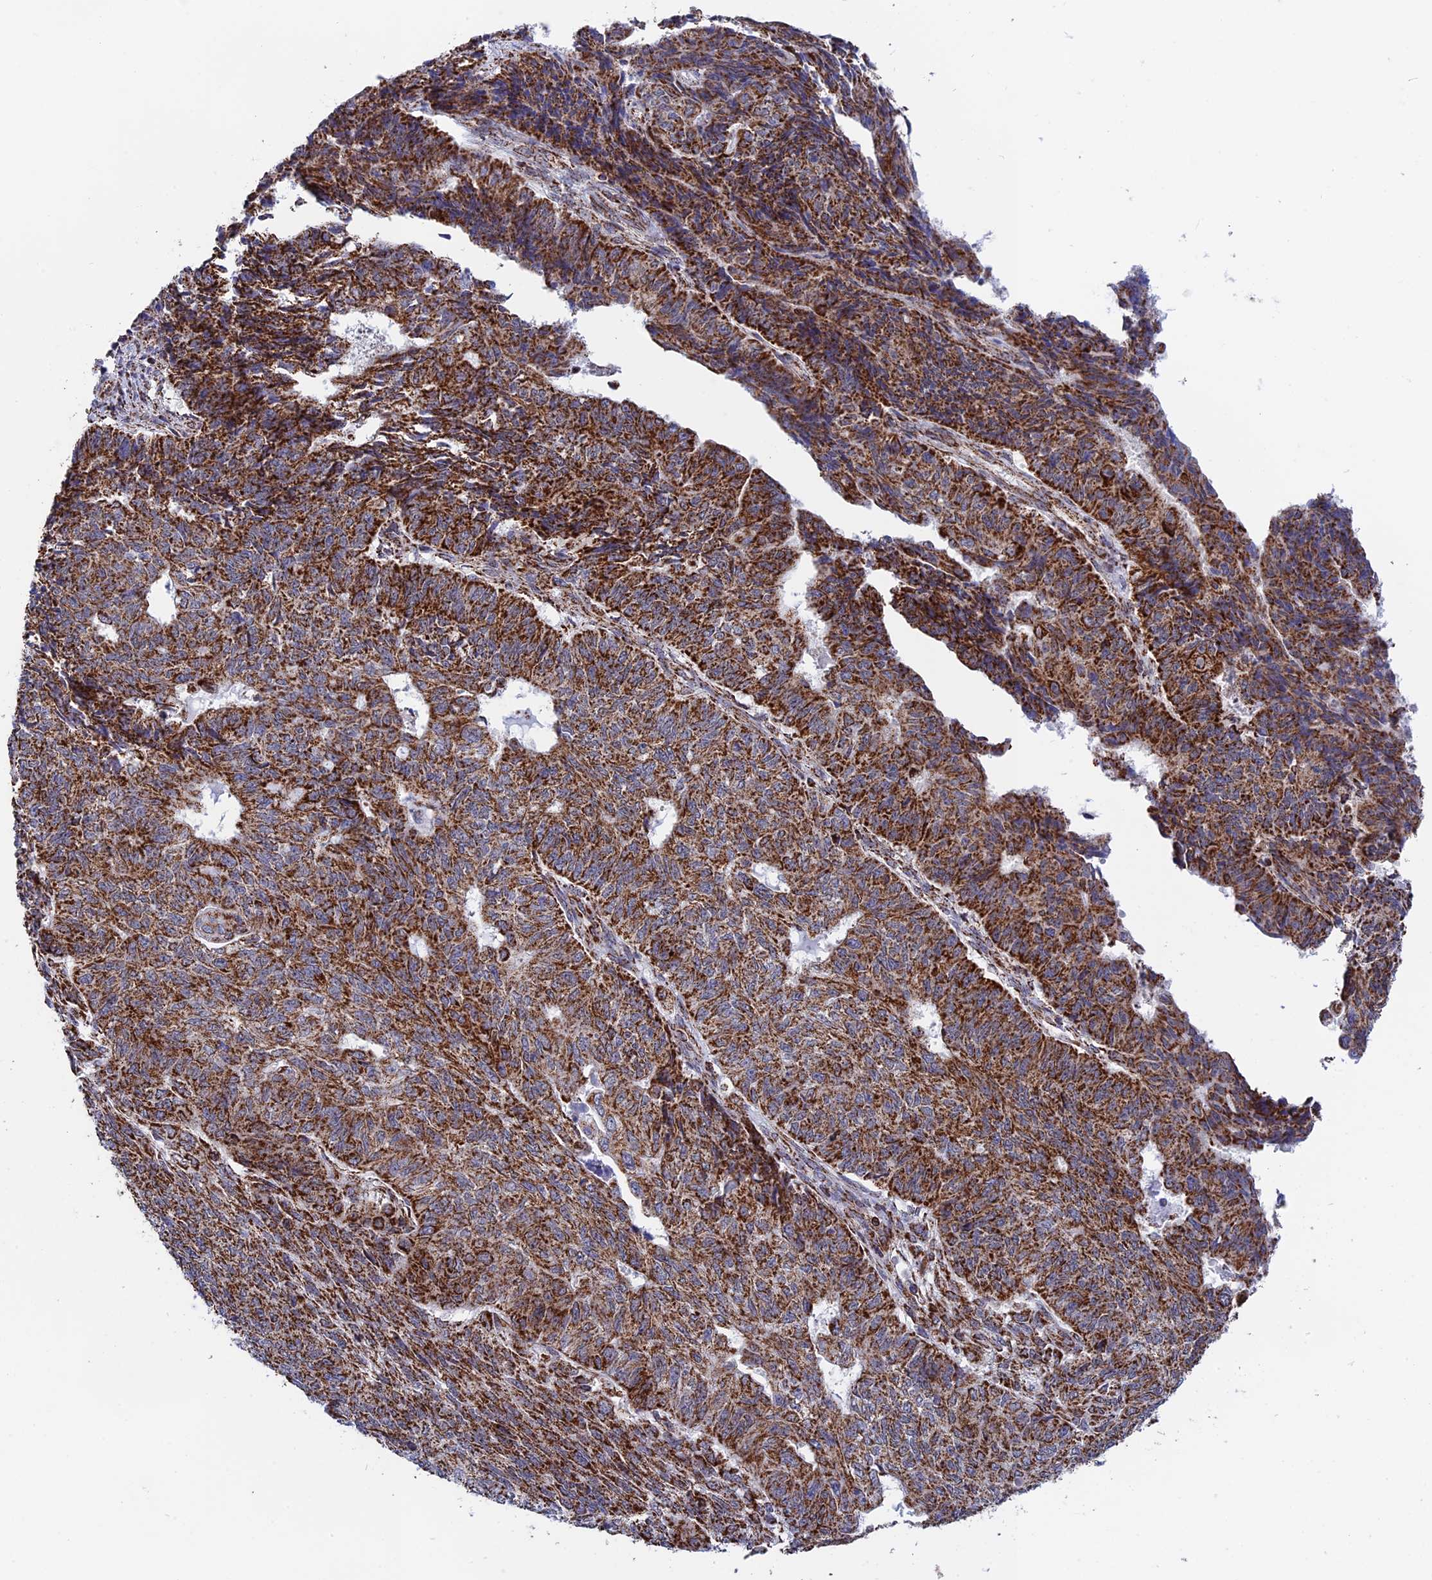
{"staining": {"intensity": "strong", "quantity": ">75%", "location": "cytoplasmic/membranous"}, "tissue": "endometrial cancer", "cell_type": "Tumor cells", "image_type": "cancer", "snomed": [{"axis": "morphology", "description": "Adenocarcinoma, NOS"}, {"axis": "topography", "description": "Endometrium"}], "caption": "A brown stain shows strong cytoplasmic/membranous positivity of a protein in human endometrial adenocarcinoma tumor cells. Using DAB (3,3'-diaminobenzidine) (brown) and hematoxylin (blue) stains, captured at high magnification using brightfield microscopy.", "gene": "CDC16", "patient": {"sex": "female", "age": 32}}